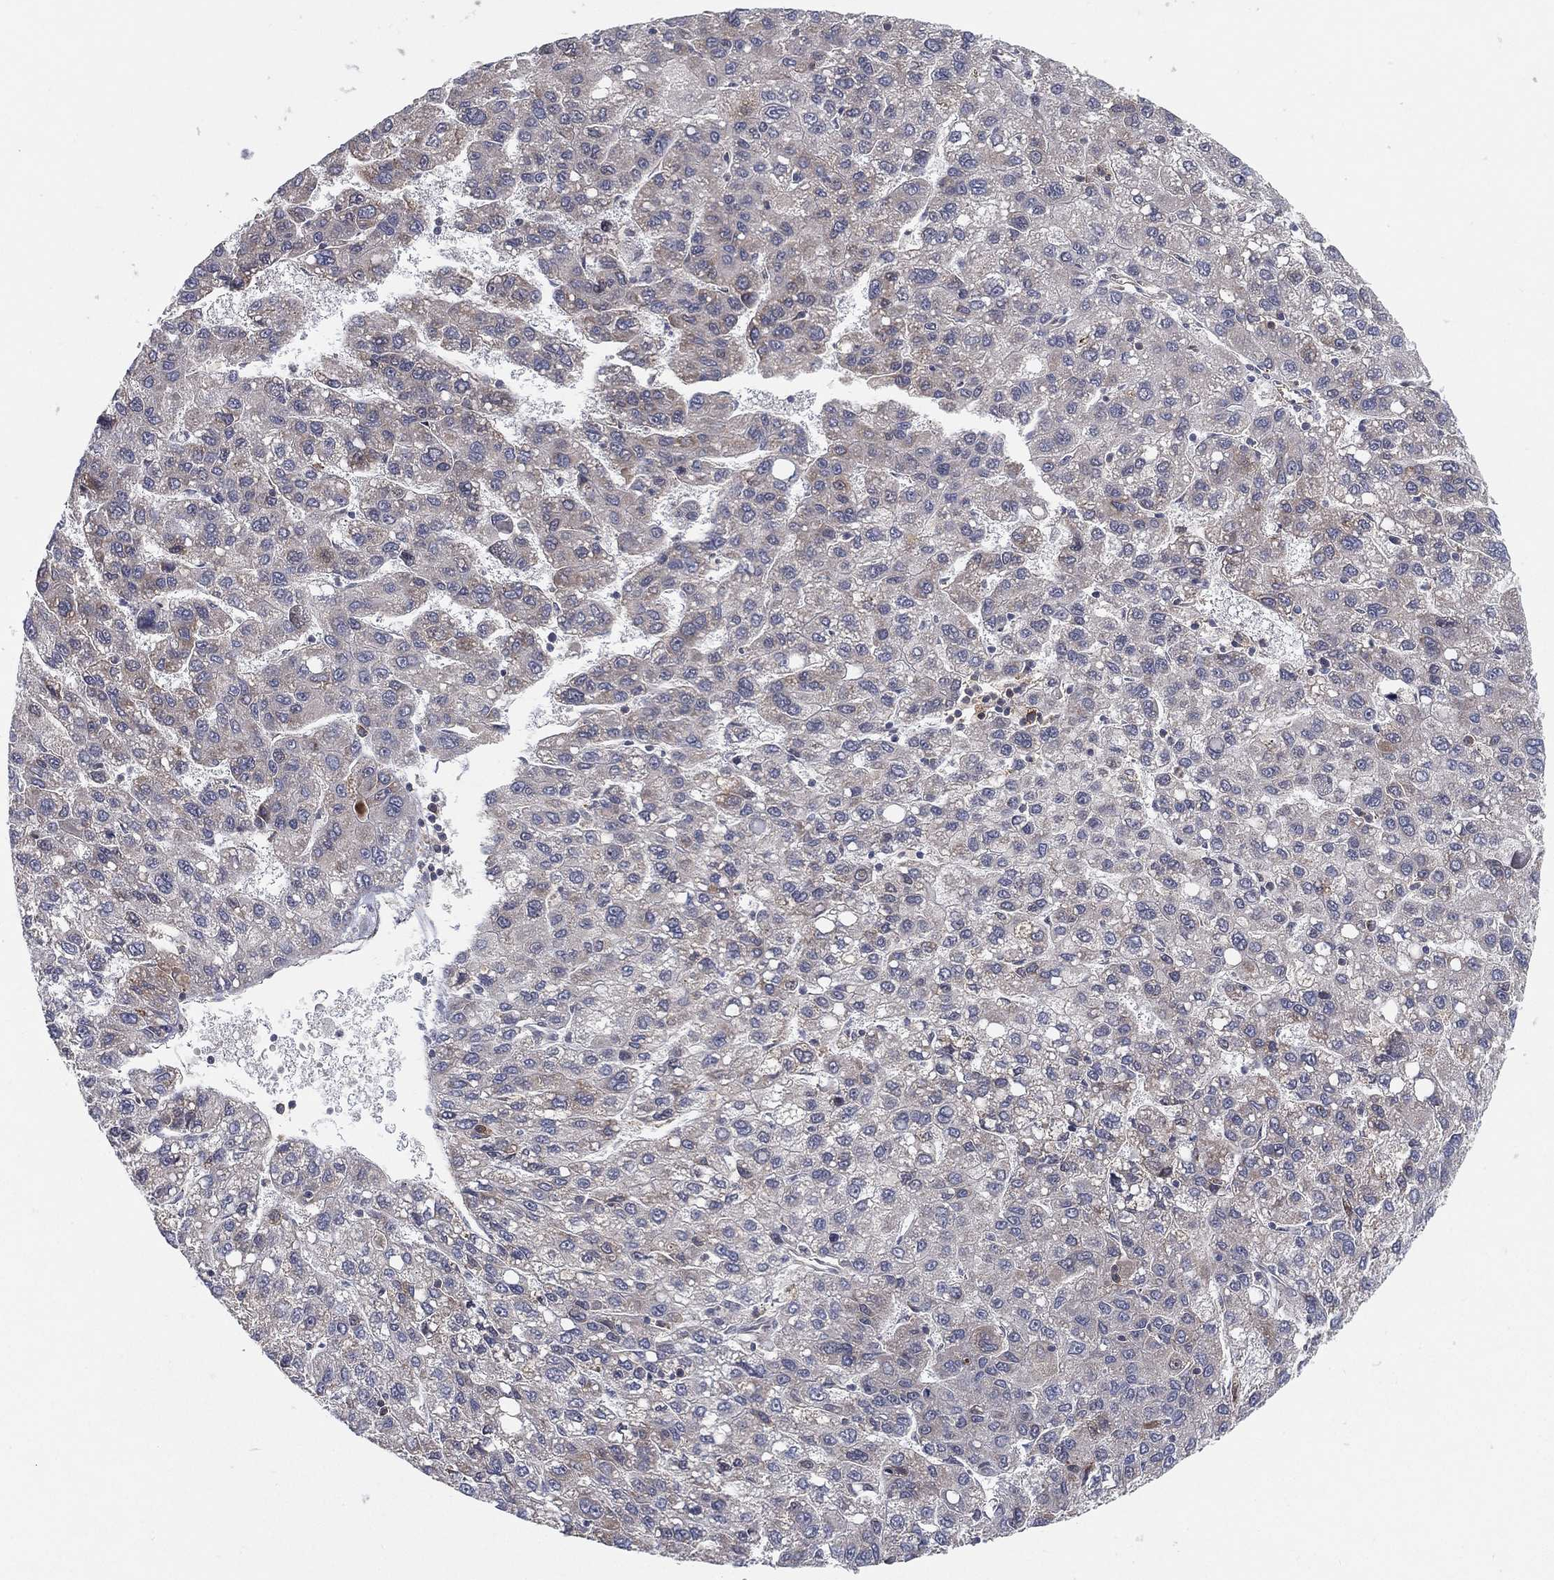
{"staining": {"intensity": "negative", "quantity": "none", "location": "none"}, "tissue": "liver cancer", "cell_type": "Tumor cells", "image_type": "cancer", "snomed": [{"axis": "morphology", "description": "Carcinoma, Hepatocellular, NOS"}, {"axis": "topography", "description": "Liver"}], "caption": "IHC of human liver cancer (hepatocellular carcinoma) exhibits no expression in tumor cells. The staining was performed using DAB to visualize the protein expression in brown, while the nuclei were stained in blue with hematoxylin (Magnification: 20x).", "gene": "TMTC4", "patient": {"sex": "female", "age": 82}}